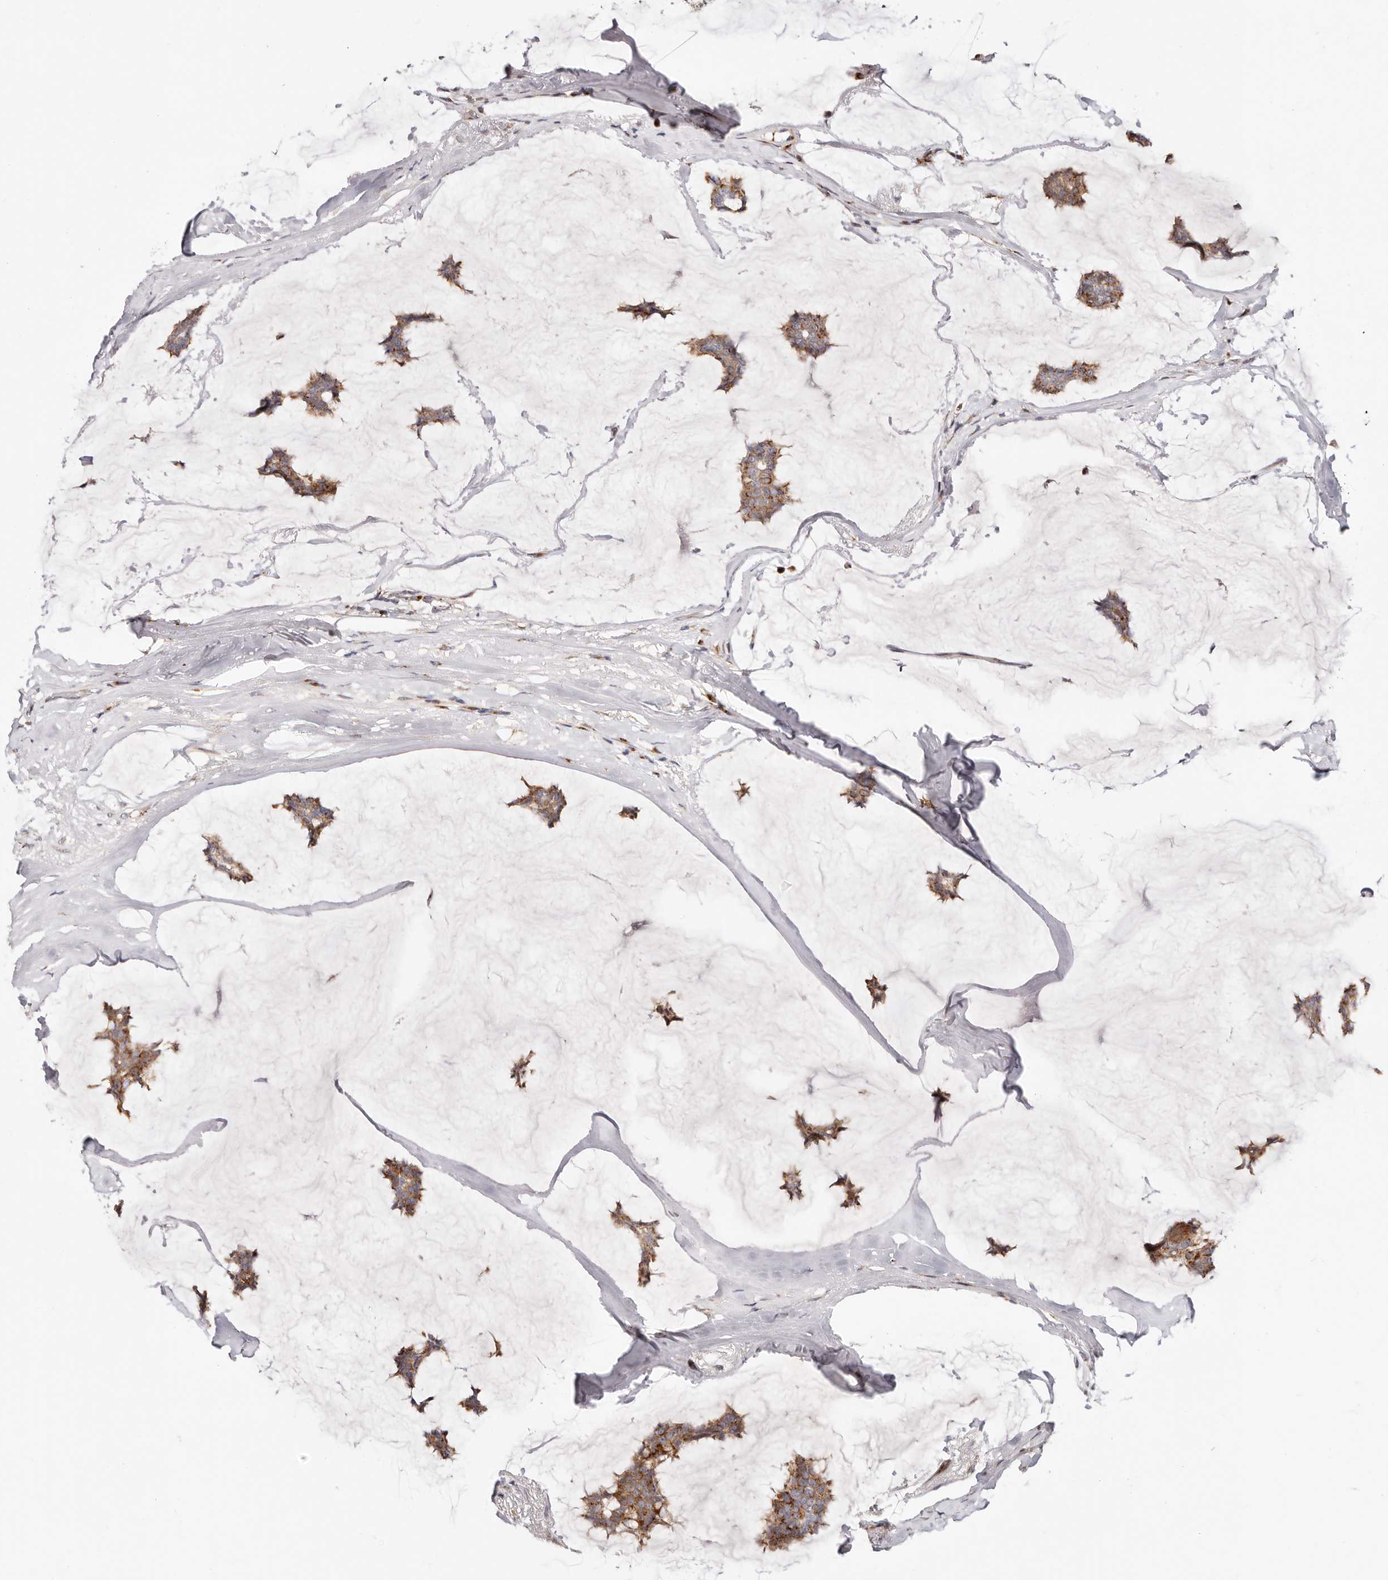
{"staining": {"intensity": "moderate", "quantity": ">75%", "location": "cytoplasmic/membranous"}, "tissue": "breast cancer", "cell_type": "Tumor cells", "image_type": "cancer", "snomed": [{"axis": "morphology", "description": "Duct carcinoma"}, {"axis": "topography", "description": "Breast"}], "caption": "Breast cancer (invasive ductal carcinoma) stained with a protein marker displays moderate staining in tumor cells.", "gene": "MAPK6", "patient": {"sex": "female", "age": 93}}